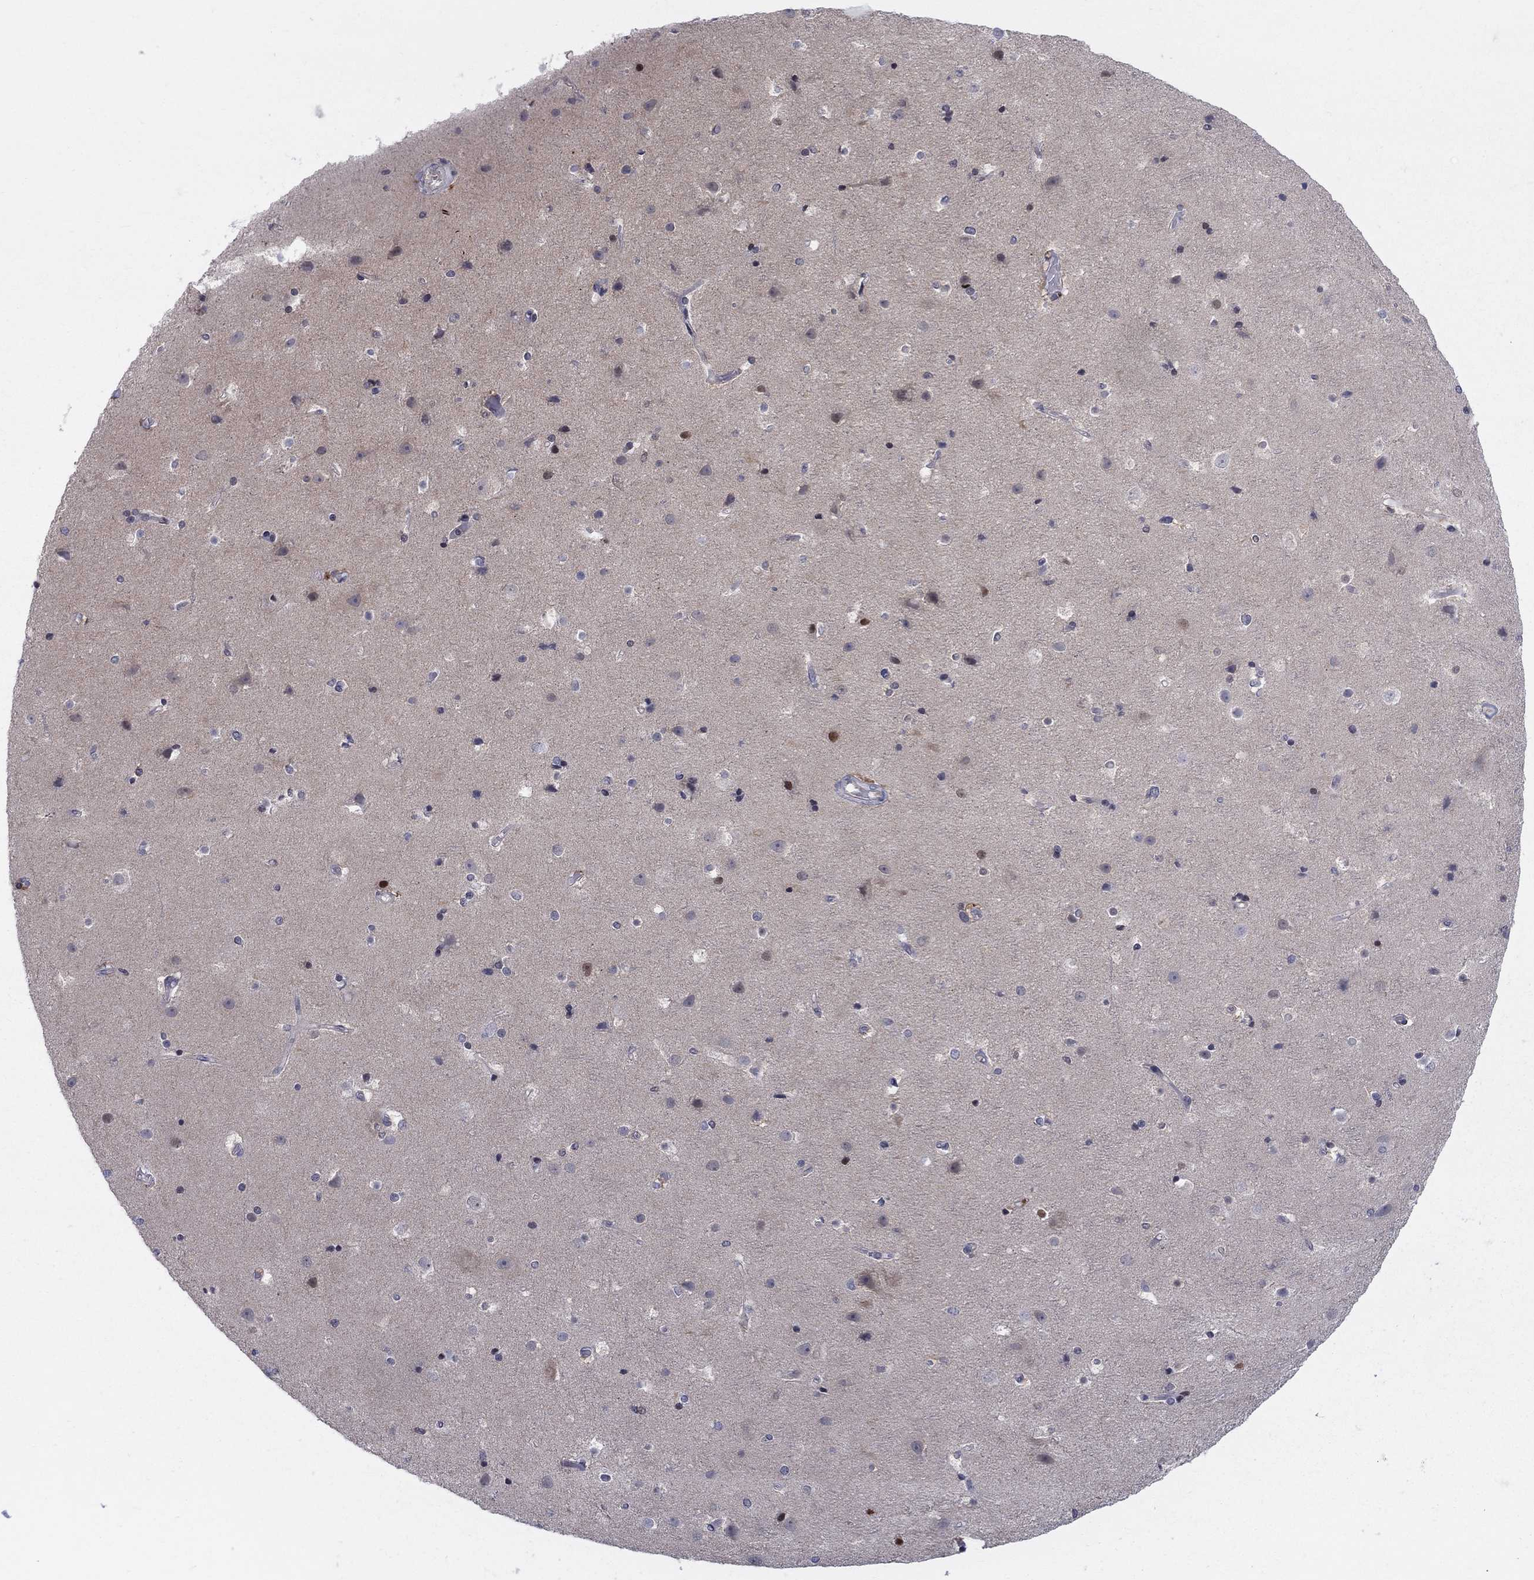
{"staining": {"intensity": "negative", "quantity": "none", "location": "none"}, "tissue": "cerebral cortex", "cell_type": "Endothelial cells", "image_type": "normal", "snomed": [{"axis": "morphology", "description": "Normal tissue, NOS"}, {"axis": "topography", "description": "Cerebral cortex"}], "caption": "The histopathology image reveals no significant staining in endothelial cells of cerebral cortex.", "gene": "ZNHIT3", "patient": {"sex": "female", "age": 52}}